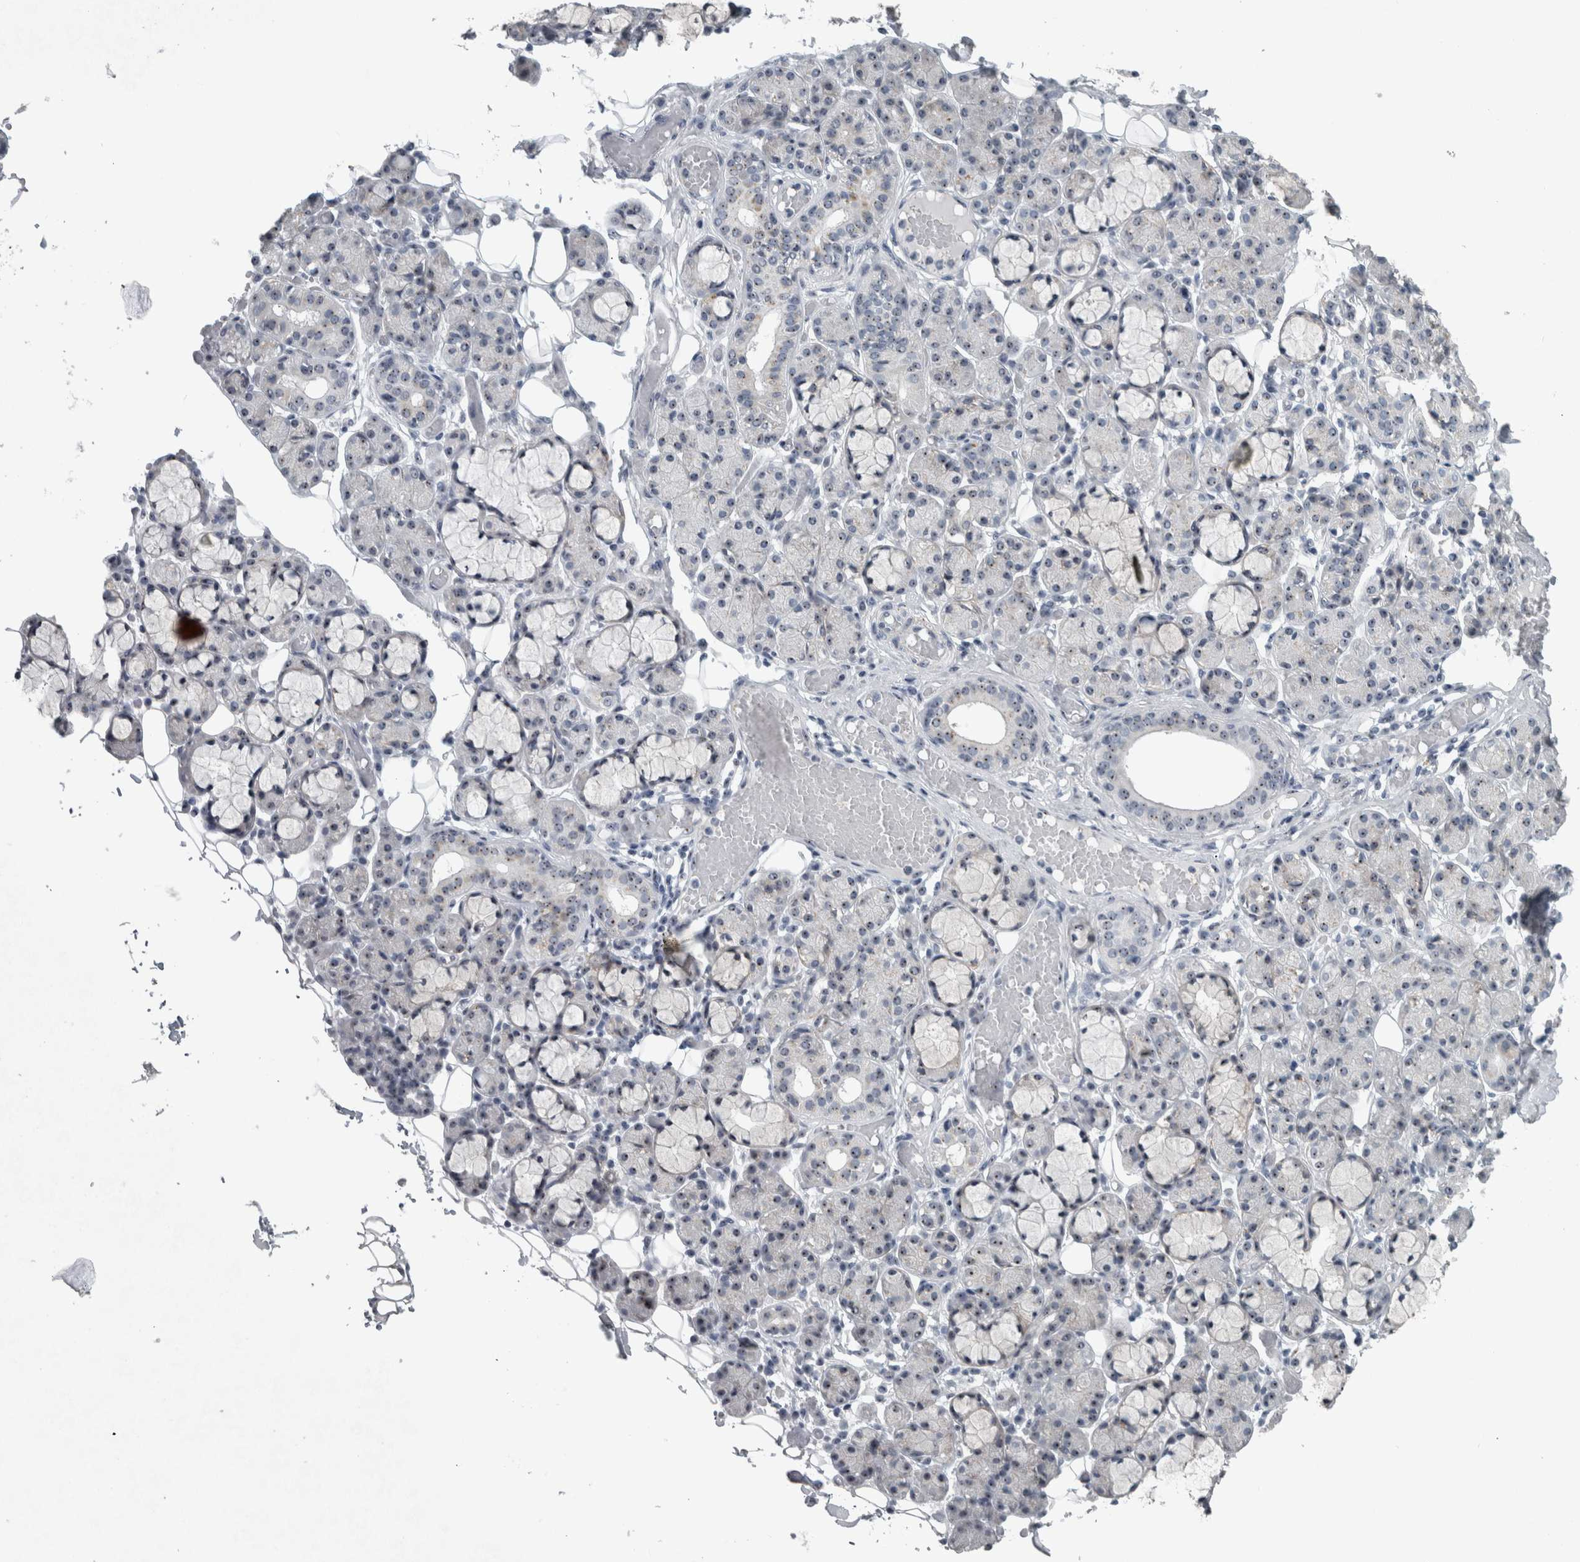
{"staining": {"intensity": "weak", "quantity": "25%-75%", "location": "nuclear"}, "tissue": "salivary gland", "cell_type": "Glandular cells", "image_type": "normal", "snomed": [{"axis": "morphology", "description": "Normal tissue, NOS"}, {"axis": "topography", "description": "Salivary gland"}], "caption": "Weak nuclear positivity is identified in approximately 25%-75% of glandular cells in unremarkable salivary gland.", "gene": "UTP6", "patient": {"sex": "male", "age": 63}}